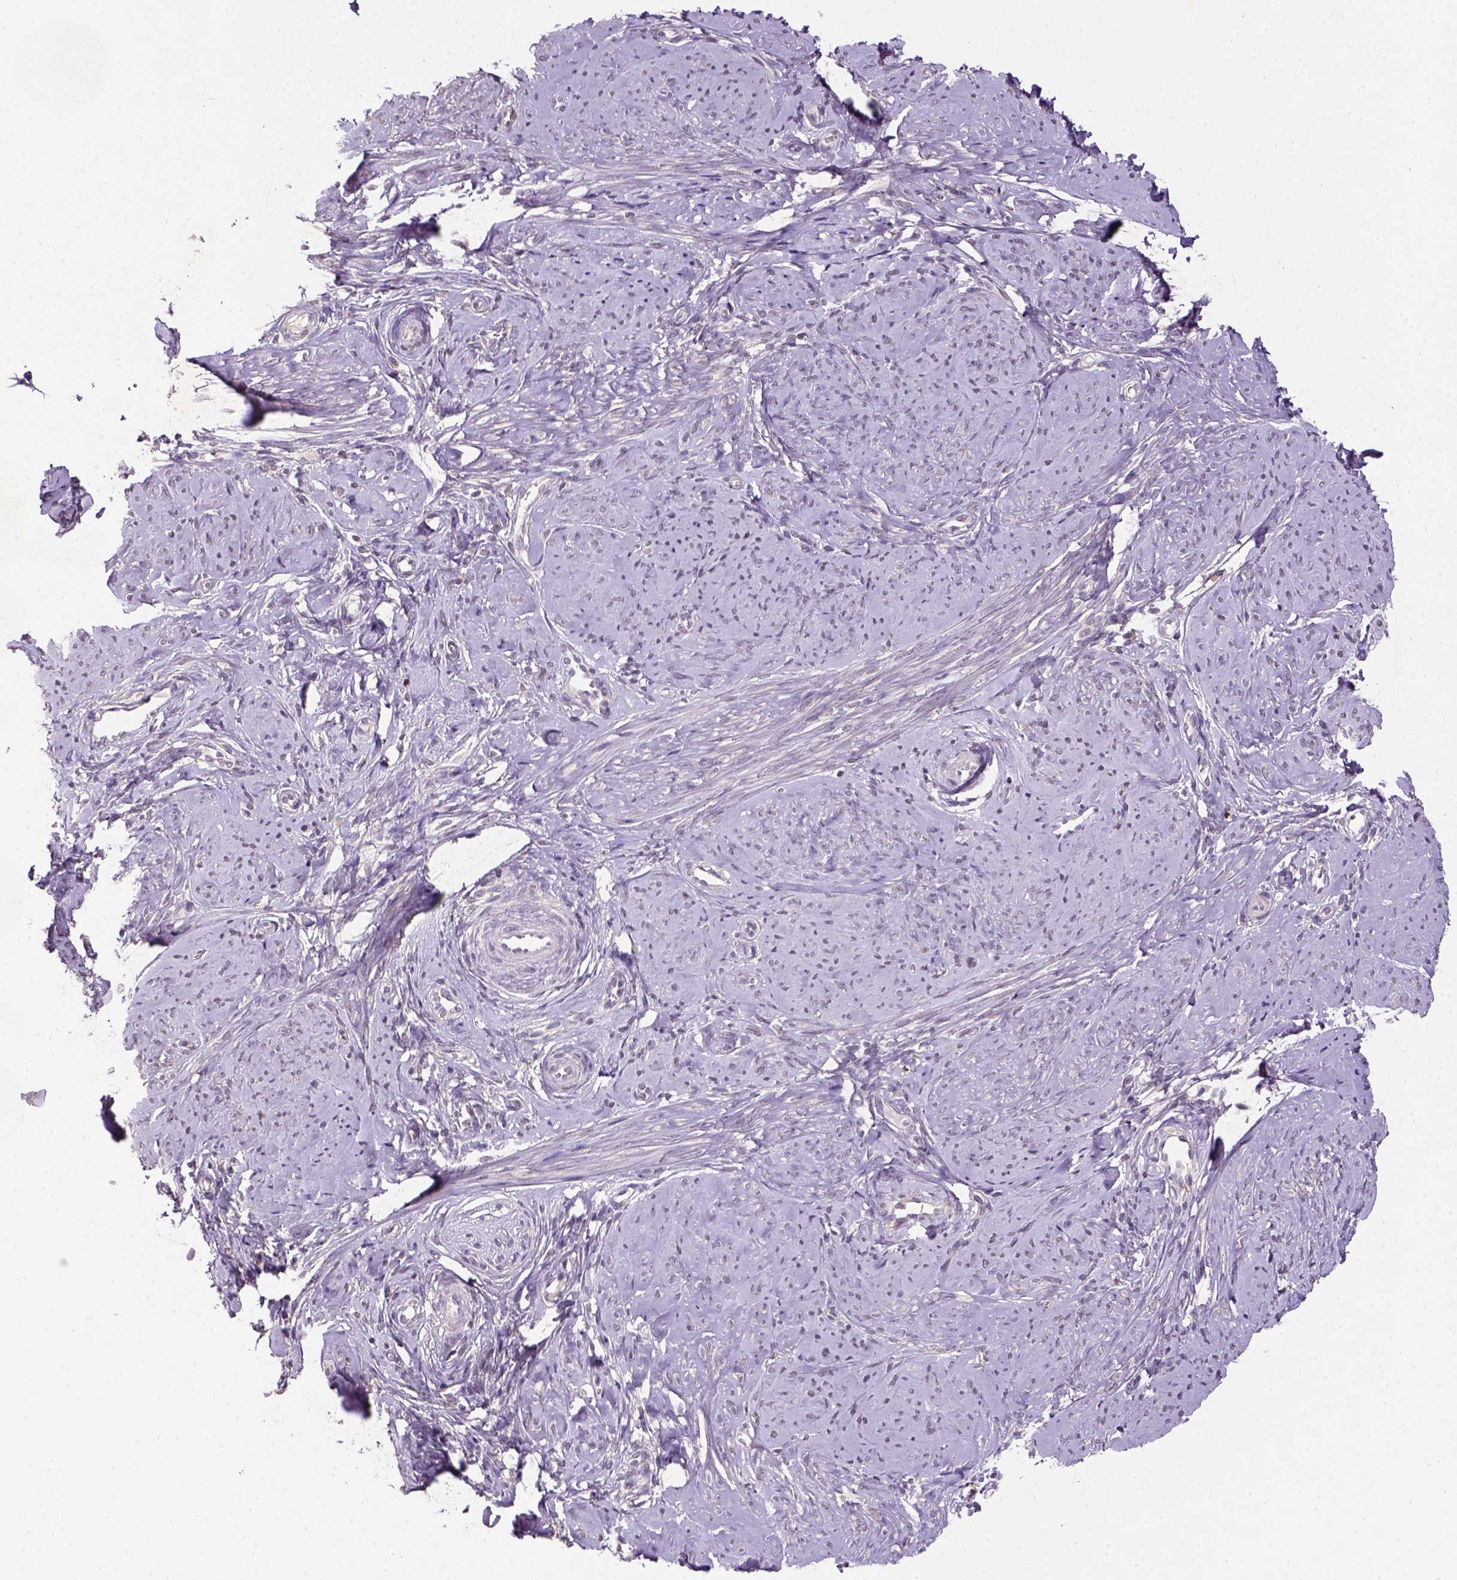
{"staining": {"intensity": "negative", "quantity": "none", "location": "none"}, "tissue": "smooth muscle", "cell_type": "Smooth muscle cells", "image_type": "normal", "snomed": [{"axis": "morphology", "description": "Normal tissue, NOS"}, {"axis": "topography", "description": "Smooth muscle"}], "caption": "Immunohistochemistry histopathology image of unremarkable smooth muscle stained for a protein (brown), which reveals no staining in smooth muscle cells.", "gene": "NLGN2", "patient": {"sex": "female", "age": 48}}